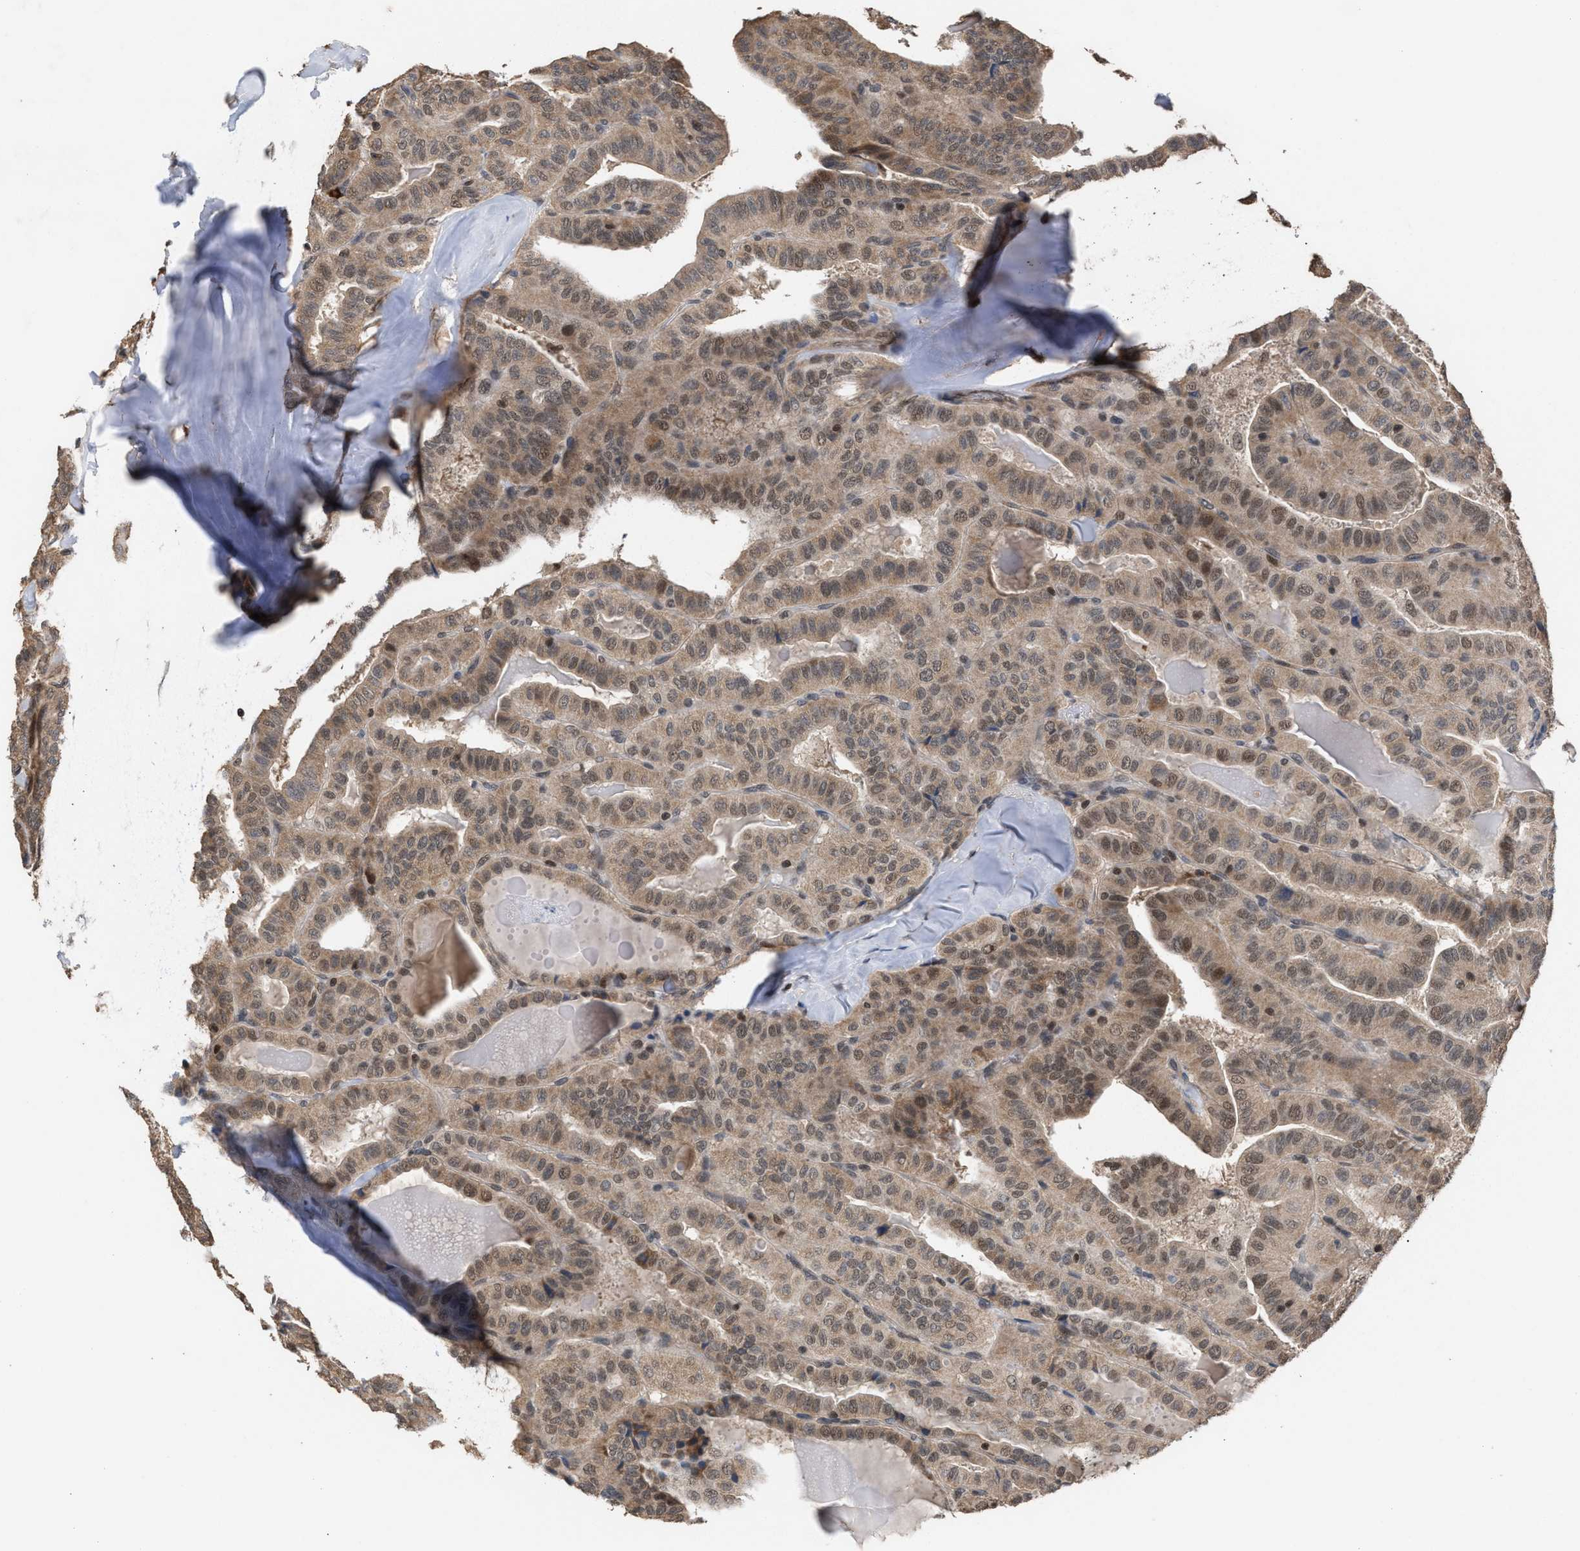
{"staining": {"intensity": "moderate", "quantity": ">75%", "location": "cytoplasmic/membranous,nuclear"}, "tissue": "thyroid cancer", "cell_type": "Tumor cells", "image_type": "cancer", "snomed": [{"axis": "morphology", "description": "Papillary adenocarcinoma, NOS"}, {"axis": "topography", "description": "Thyroid gland"}], "caption": "The photomicrograph demonstrates a brown stain indicating the presence of a protein in the cytoplasmic/membranous and nuclear of tumor cells in thyroid cancer (papillary adenocarcinoma).", "gene": "C9orf78", "patient": {"sex": "male", "age": 77}}